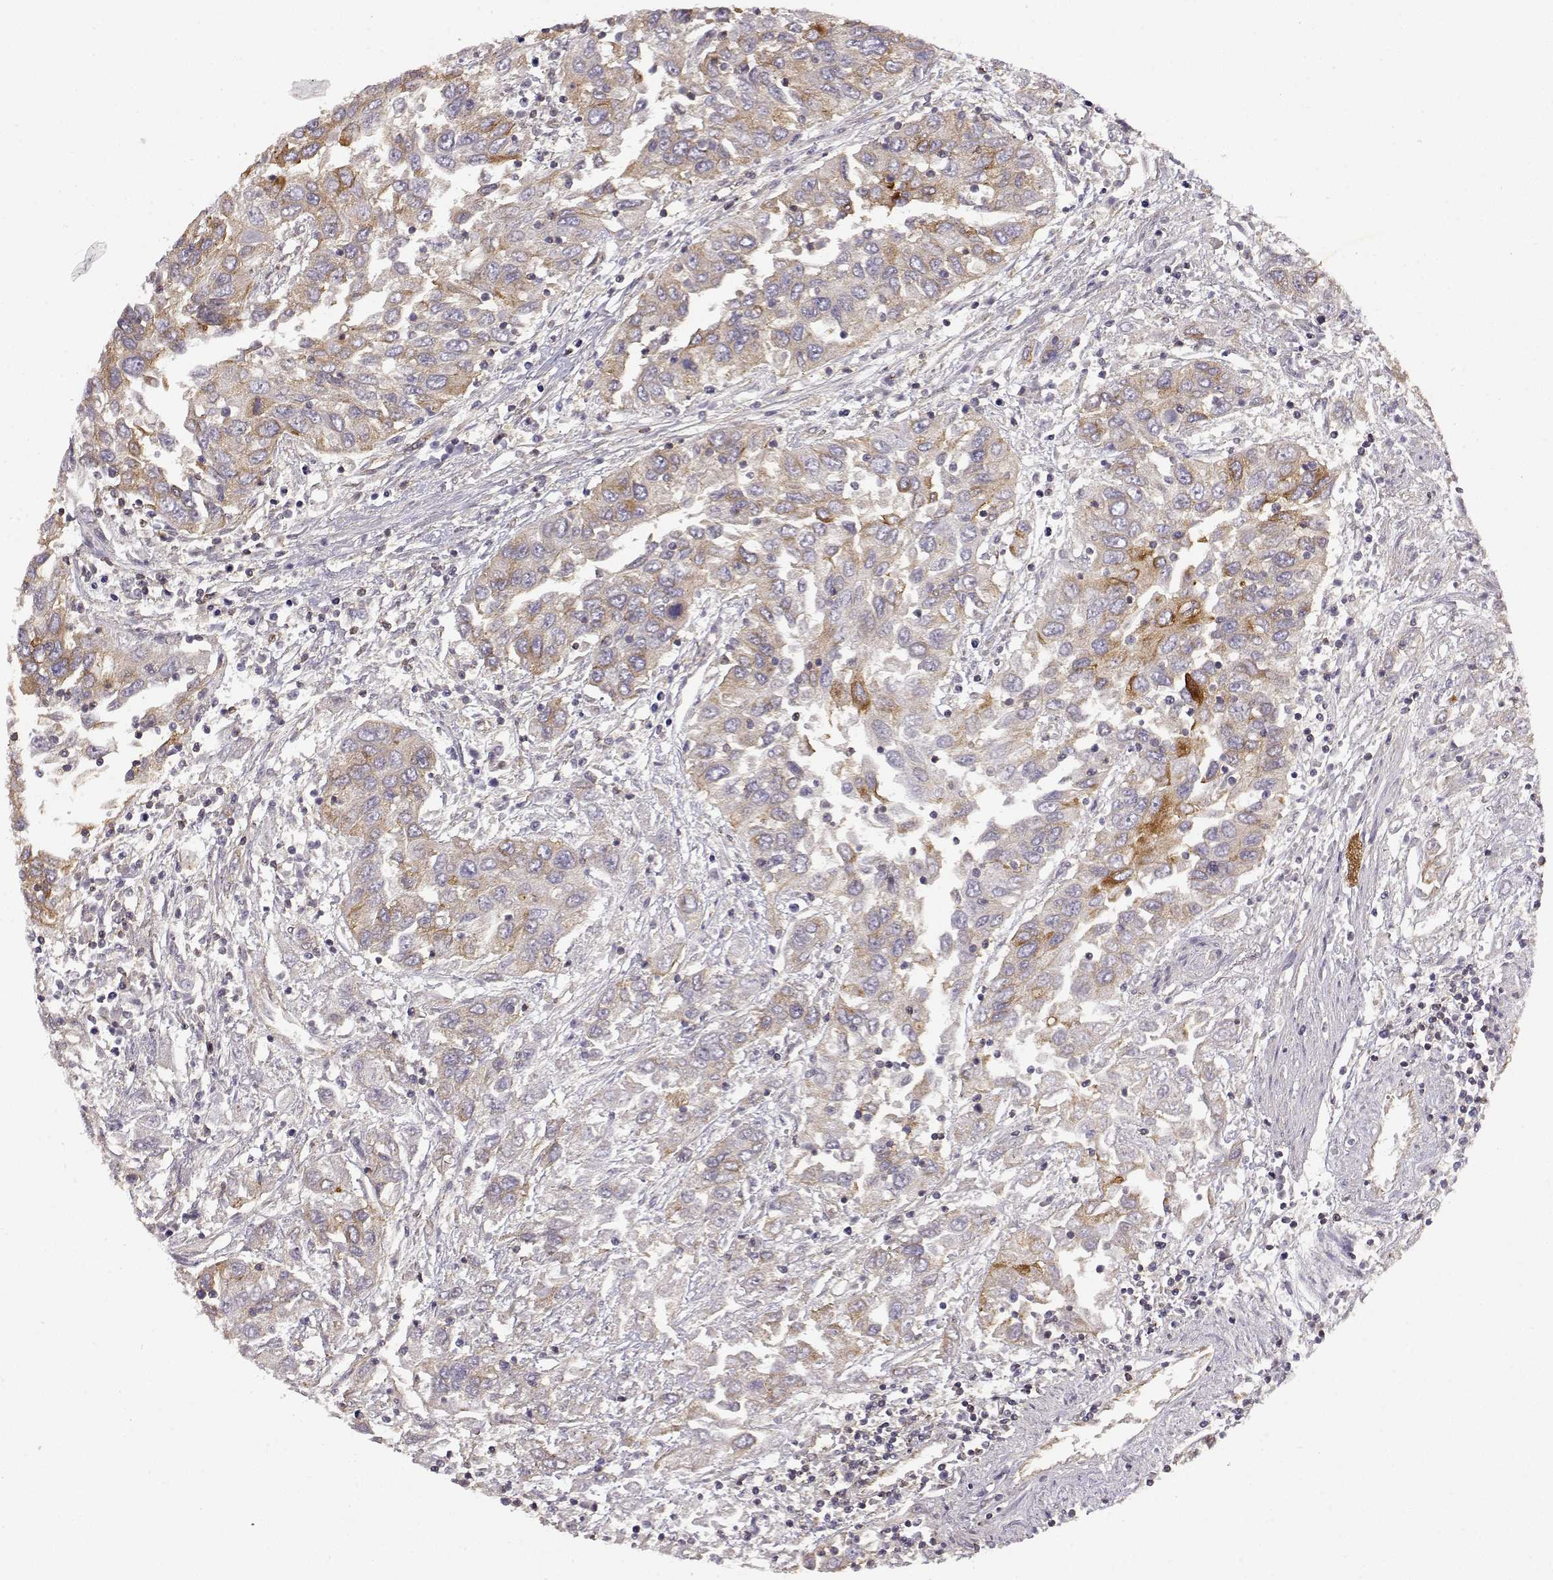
{"staining": {"intensity": "moderate", "quantity": "<25%", "location": "cytoplasmic/membranous"}, "tissue": "urothelial cancer", "cell_type": "Tumor cells", "image_type": "cancer", "snomed": [{"axis": "morphology", "description": "Urothelial carcinoma, High grade"}, {"axis": "topography", "description": "Urinary bladder"}], "caption": "Protein expression analysis of human urothelial cancer reveals moderate cytoplasmic/membranous positivity in approximately <25% of tumor cells. Using DAB (3,3'-diaminobenzidine) (brown) and hematoxylin (blue) stains, captured at high magnification using brightfield microscopy.", "gene": "IFITM1", "patient": {"sex": "male", "age": 76}}